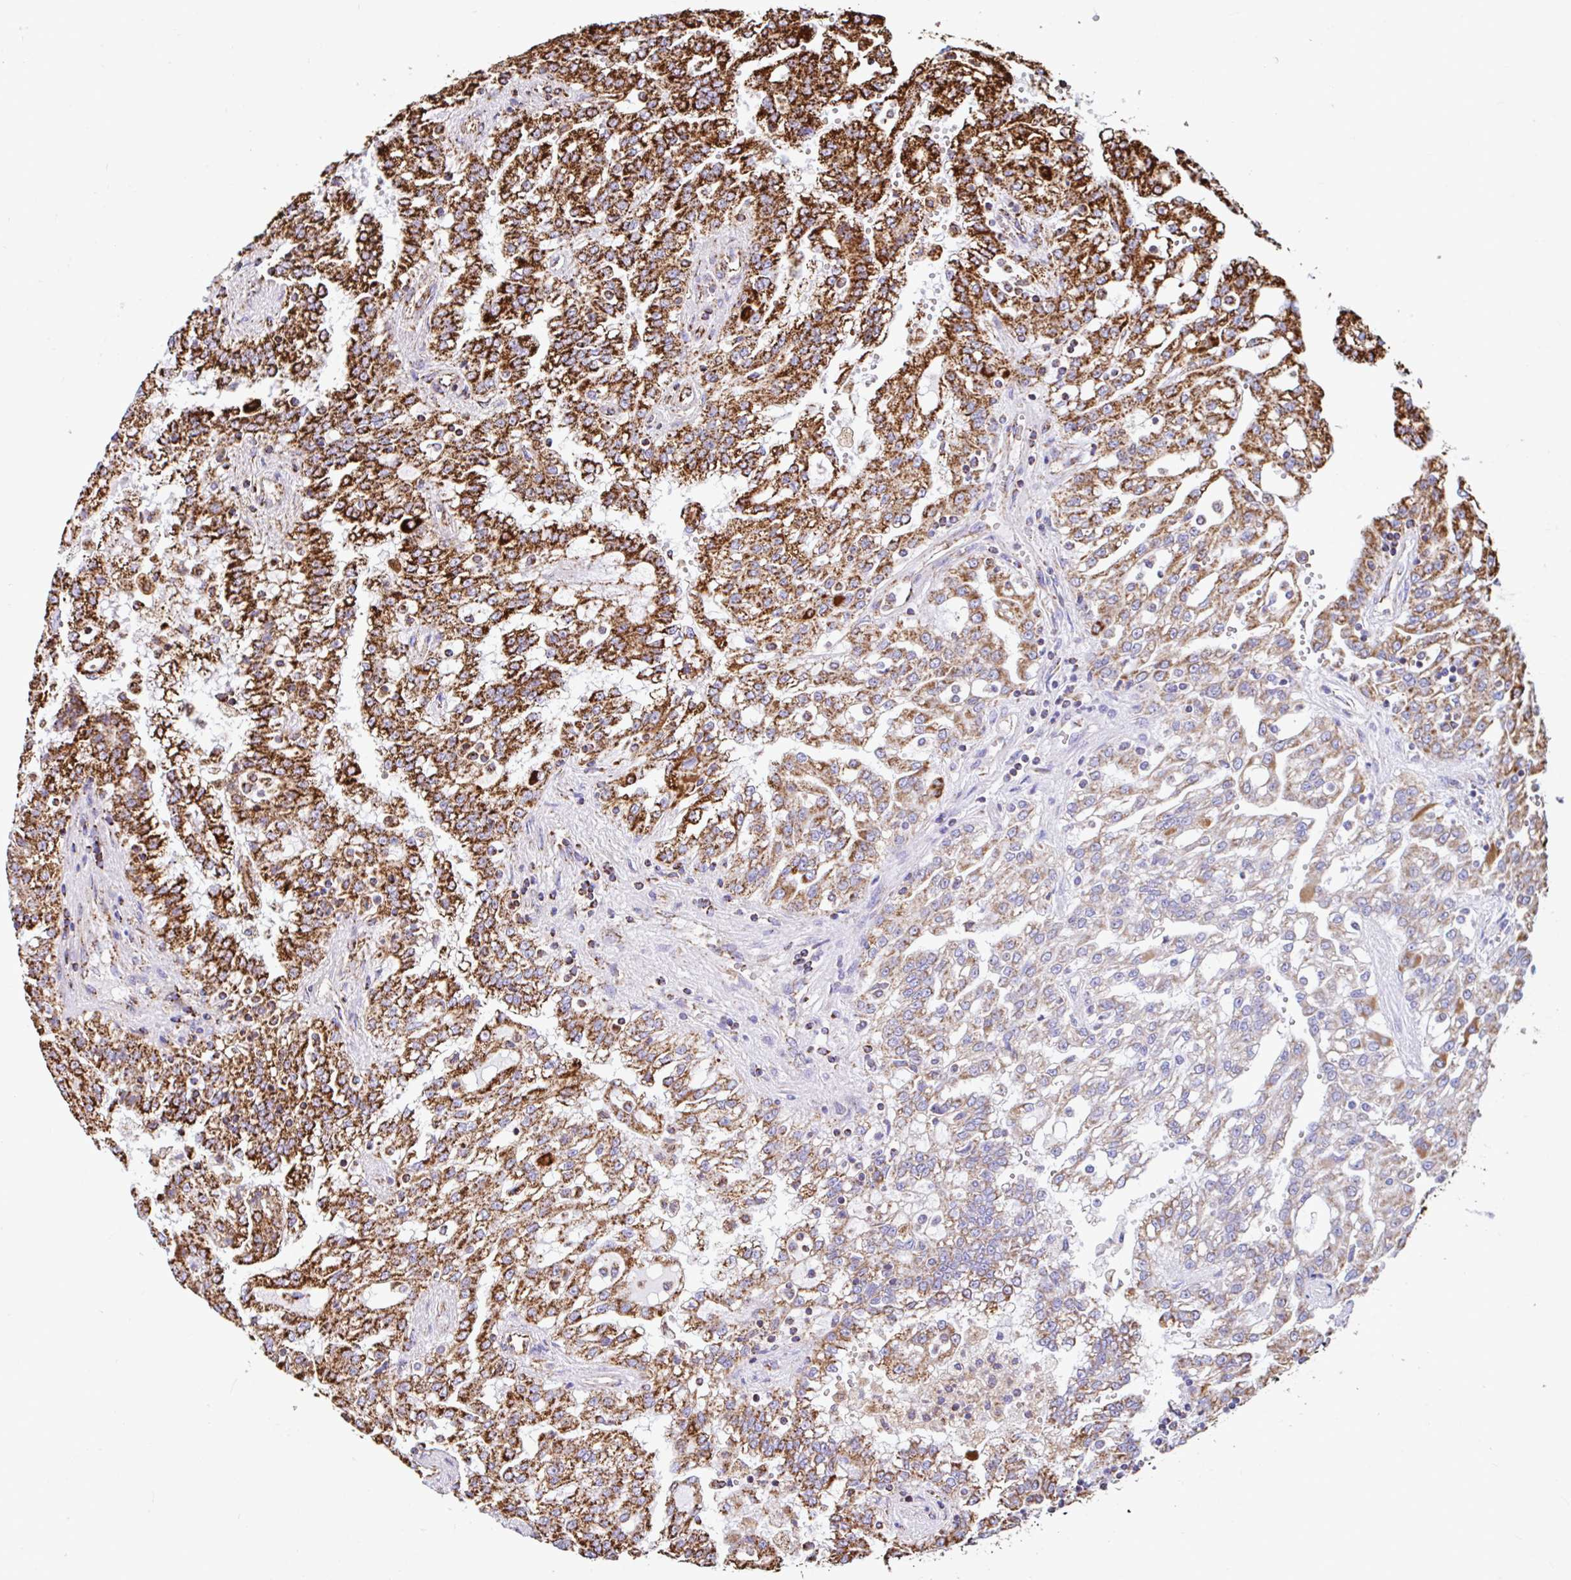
{"staining": {"intensity": "strong", "quantity": ">75%", "location": "cytoplasmic/membranous"}, "tissue": "renal cancer", "cell_type": "Tumor cells", "image_type": "cancer", "snomed": [{"axis": "morphology", "description": "Adenocarcinoma, NOS"}, {"axis": "topography", "description": "Kidney"}], "caption": "Strong cytoplasmic/membranous staining is identified in approximately >75% of tumor cells in renal cancer.", "gene": "ANKRD33B", "patient": {"sex": "male", "age": 63}}